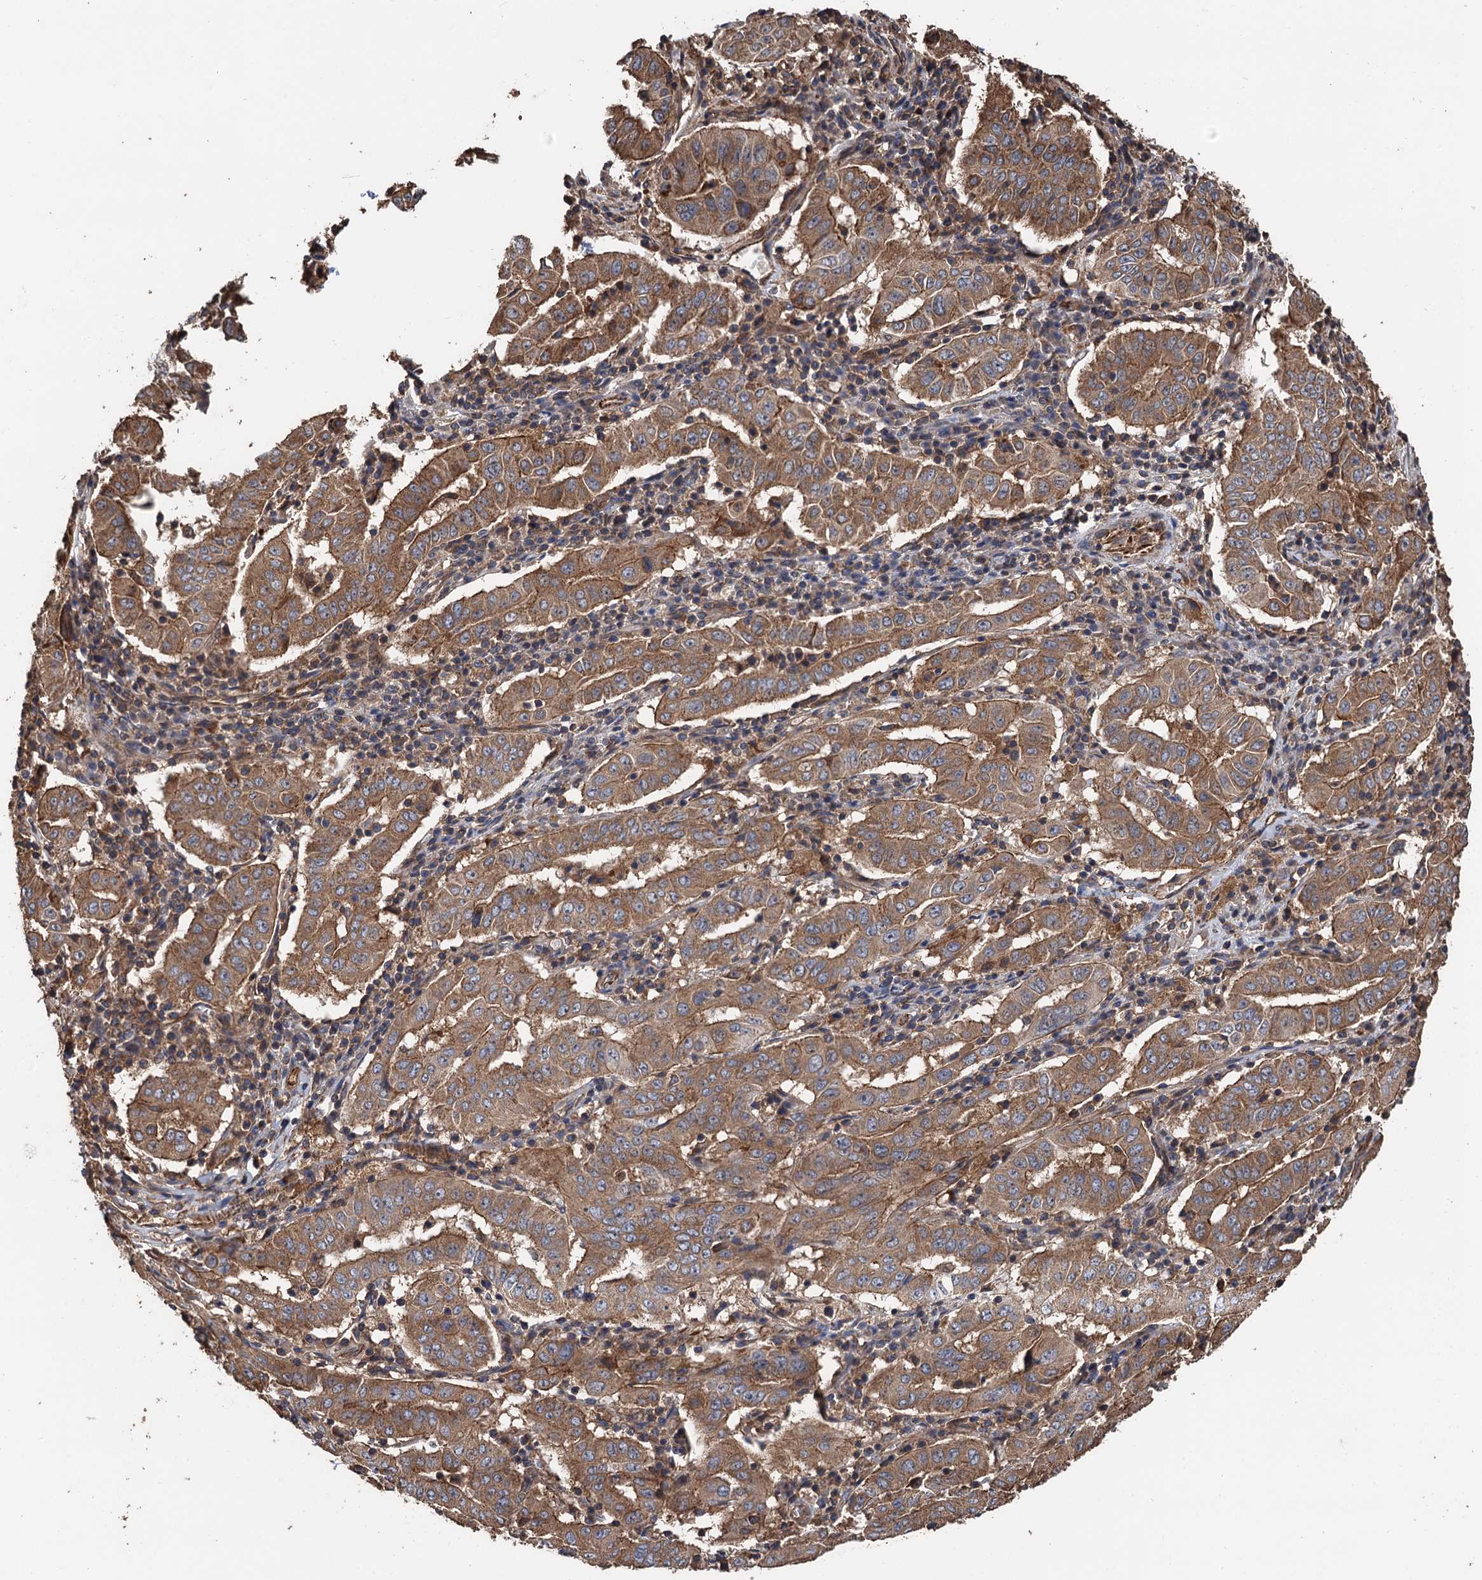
{"staining": {"intensity": "moderate", "quantity": ">75%", "location": "cytoplasmic/membranous"}, "tissue": "pancreatic cancer", "cell_type": "Tumor cells", "image_type": "cancer", "snomed": [{"axis": "morphology", "description": "Adenocarcinoma, NOS"}, {"axis": "topography", "description": "Pancreas"}], "caption": "A brown stain labels moderate cytoplasmic/membranous positivity of a protein in human pancreatic cancer tumor cells. Immunohistochemistry (ihc) stains the protein of interest in brown and the nuclei are stained blue.", "gene": "PPP4R1", "patient": {"sex": "male", "age": 63}}